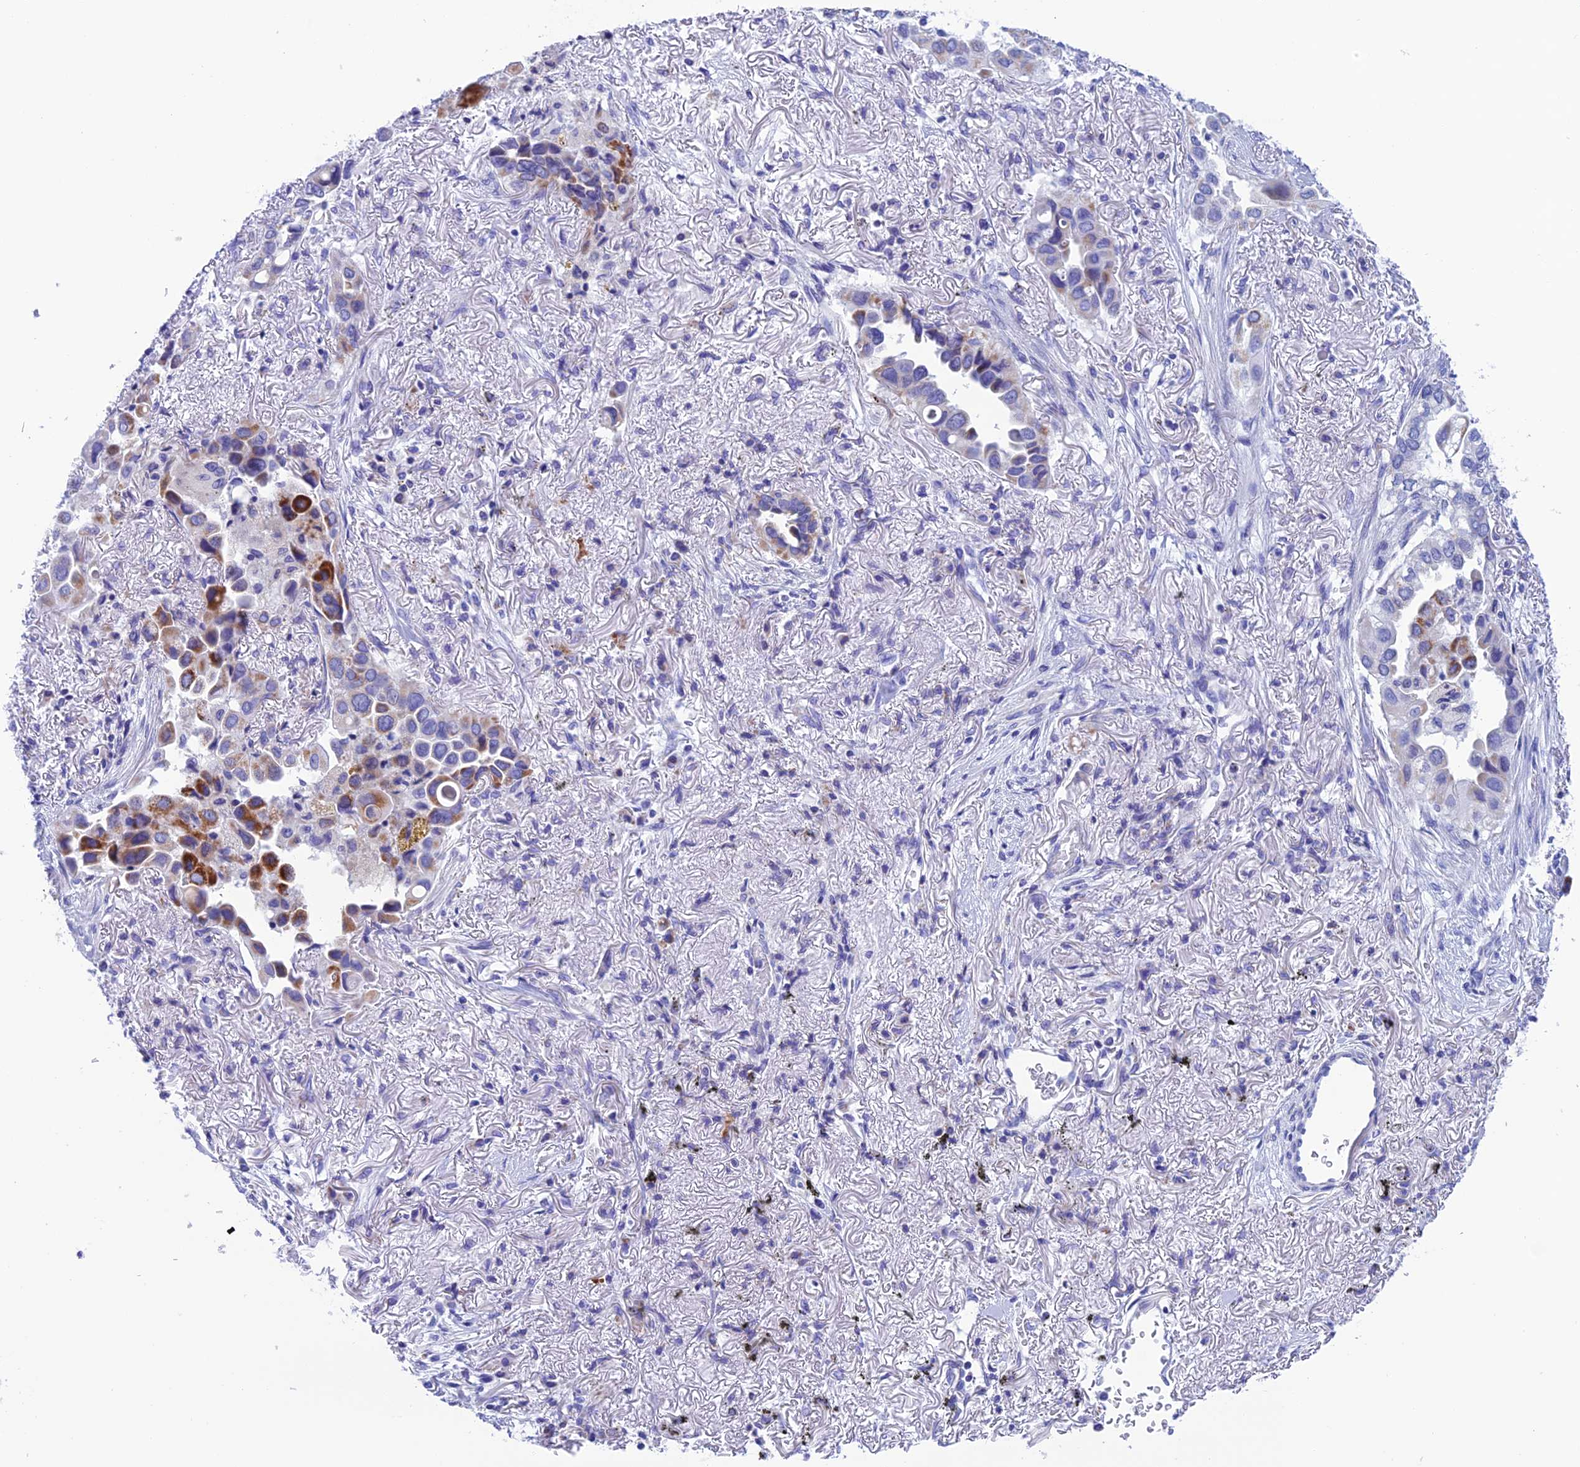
{"staining": {"intensity": "strong", "quantity": "<25%", "location": "cytoplasmic/membranous"}, "tissue": "lung cancer", "cell_type": "Tumor cells", "image_type": "cancer", "snomed": [{"axis": "morphology", "description": "Adenocarcinoma, NOS"}, {"axis": "topography", "description": "Lung"}], "caption": "IHC staining of lung cancer (adenocarcinoma), which reveals medium levels of strong cytoplasmic/membranous positivity in about <25% of tumor cells indicating strong cytoplasmic/membranous protein positivity. The staining was performed using DAB (3,3'-diaminobenzidine) (brown) for protein detection and nuclei were counterstained in hematoxylin (blue).", "gene": "NXPE4", "patient": {"sex": "female", "age": 76}}